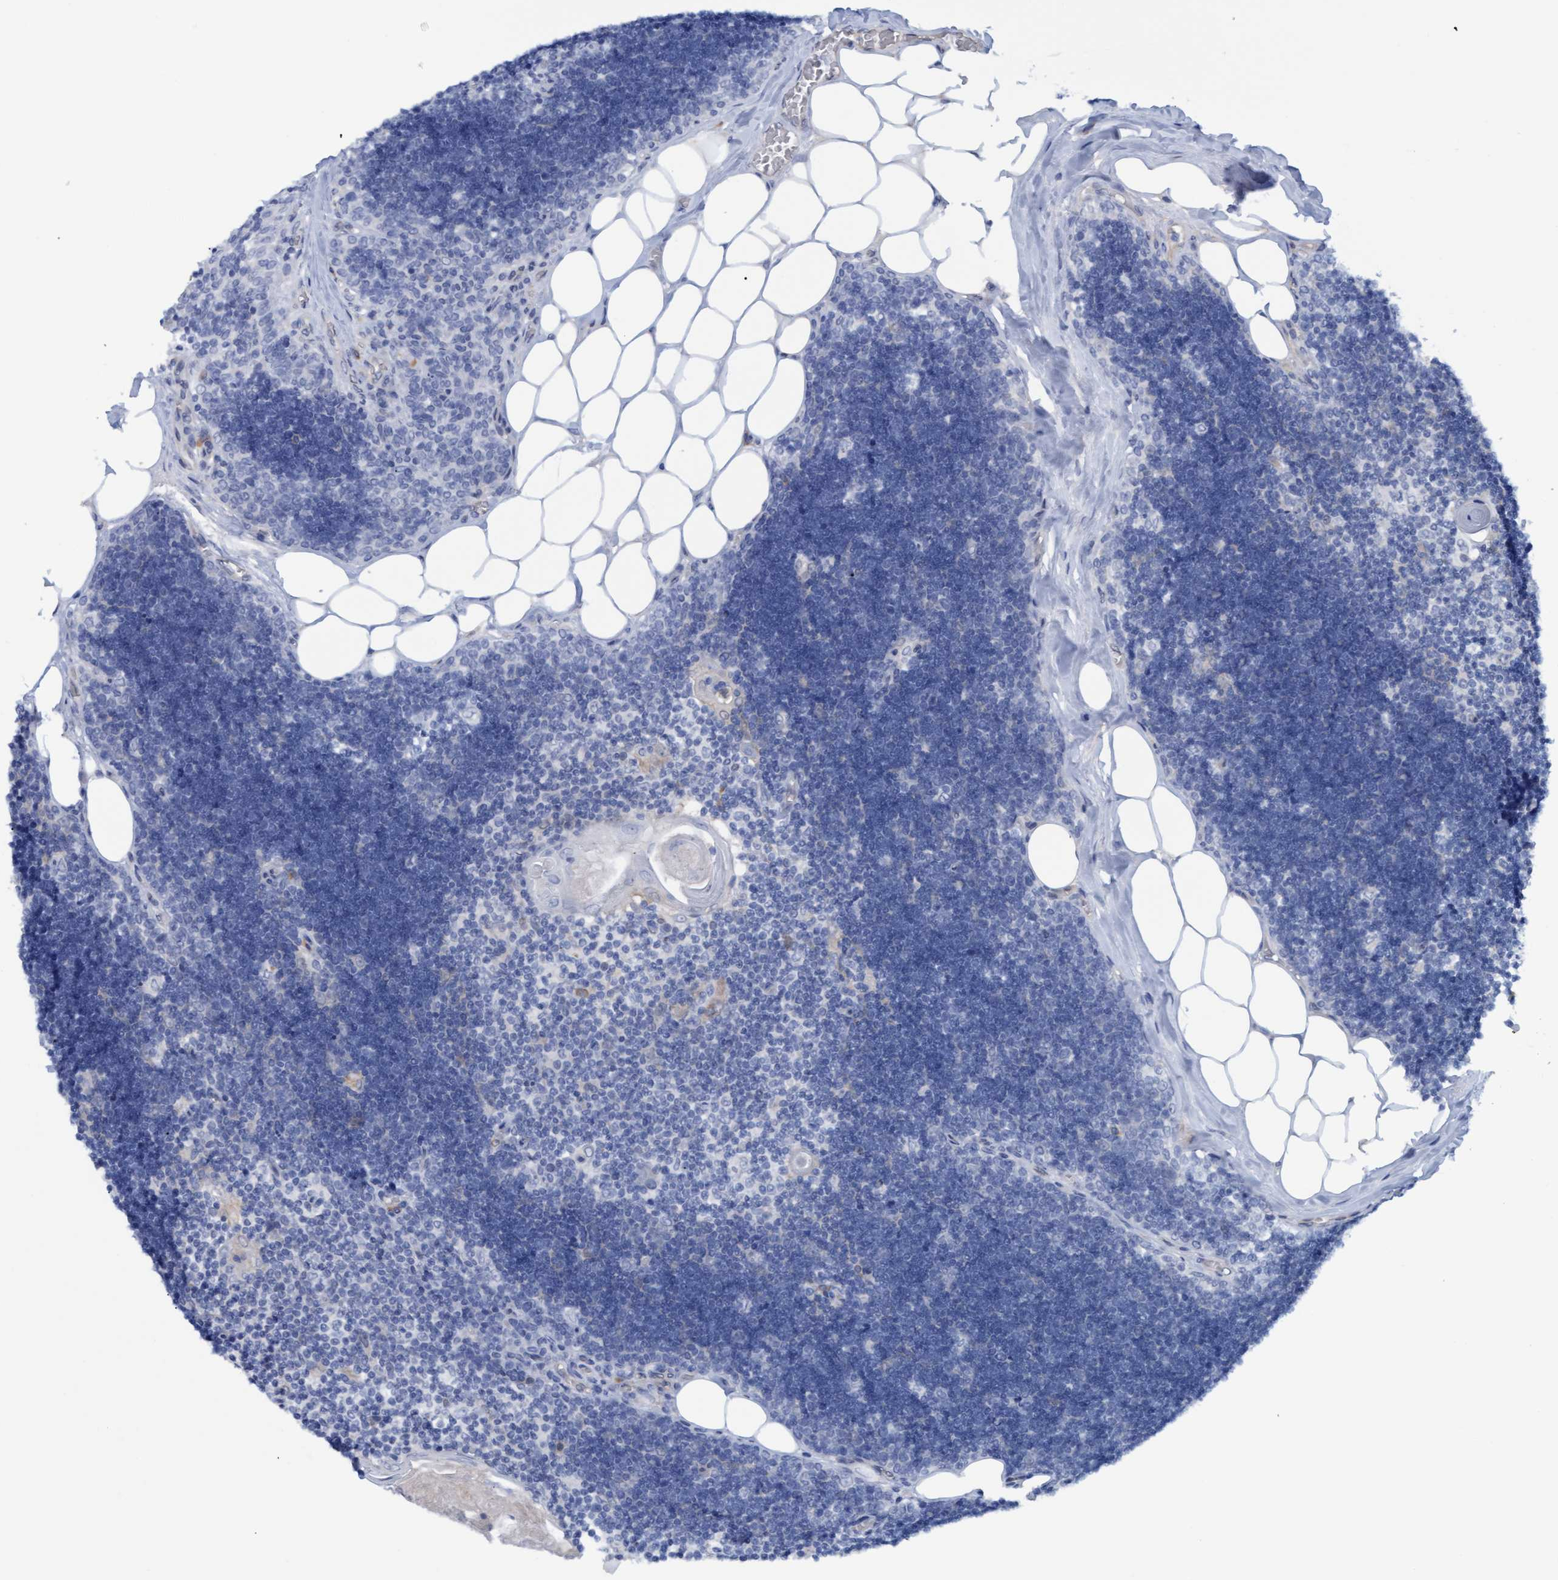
{"staining": {"intensity": "negative", "quantity": "none", "location": "none"}, "tissue": "lymph node", "cell_type": "Germinal center cells", "image_type": "normal", "snomed": [{"axis": "morphology", "description": "Normal tissue, NOS"}, {"axis": "topography", "description": "Lymph node"}], "caption": "A high-resolution histopathology image shows immunohistochemistry staining of unremarkable lymph node, which demonstrates no significant positivity in germinal center cells.", "gene": "STXBP1", "patient": {"sex": "male", "age": 33}}